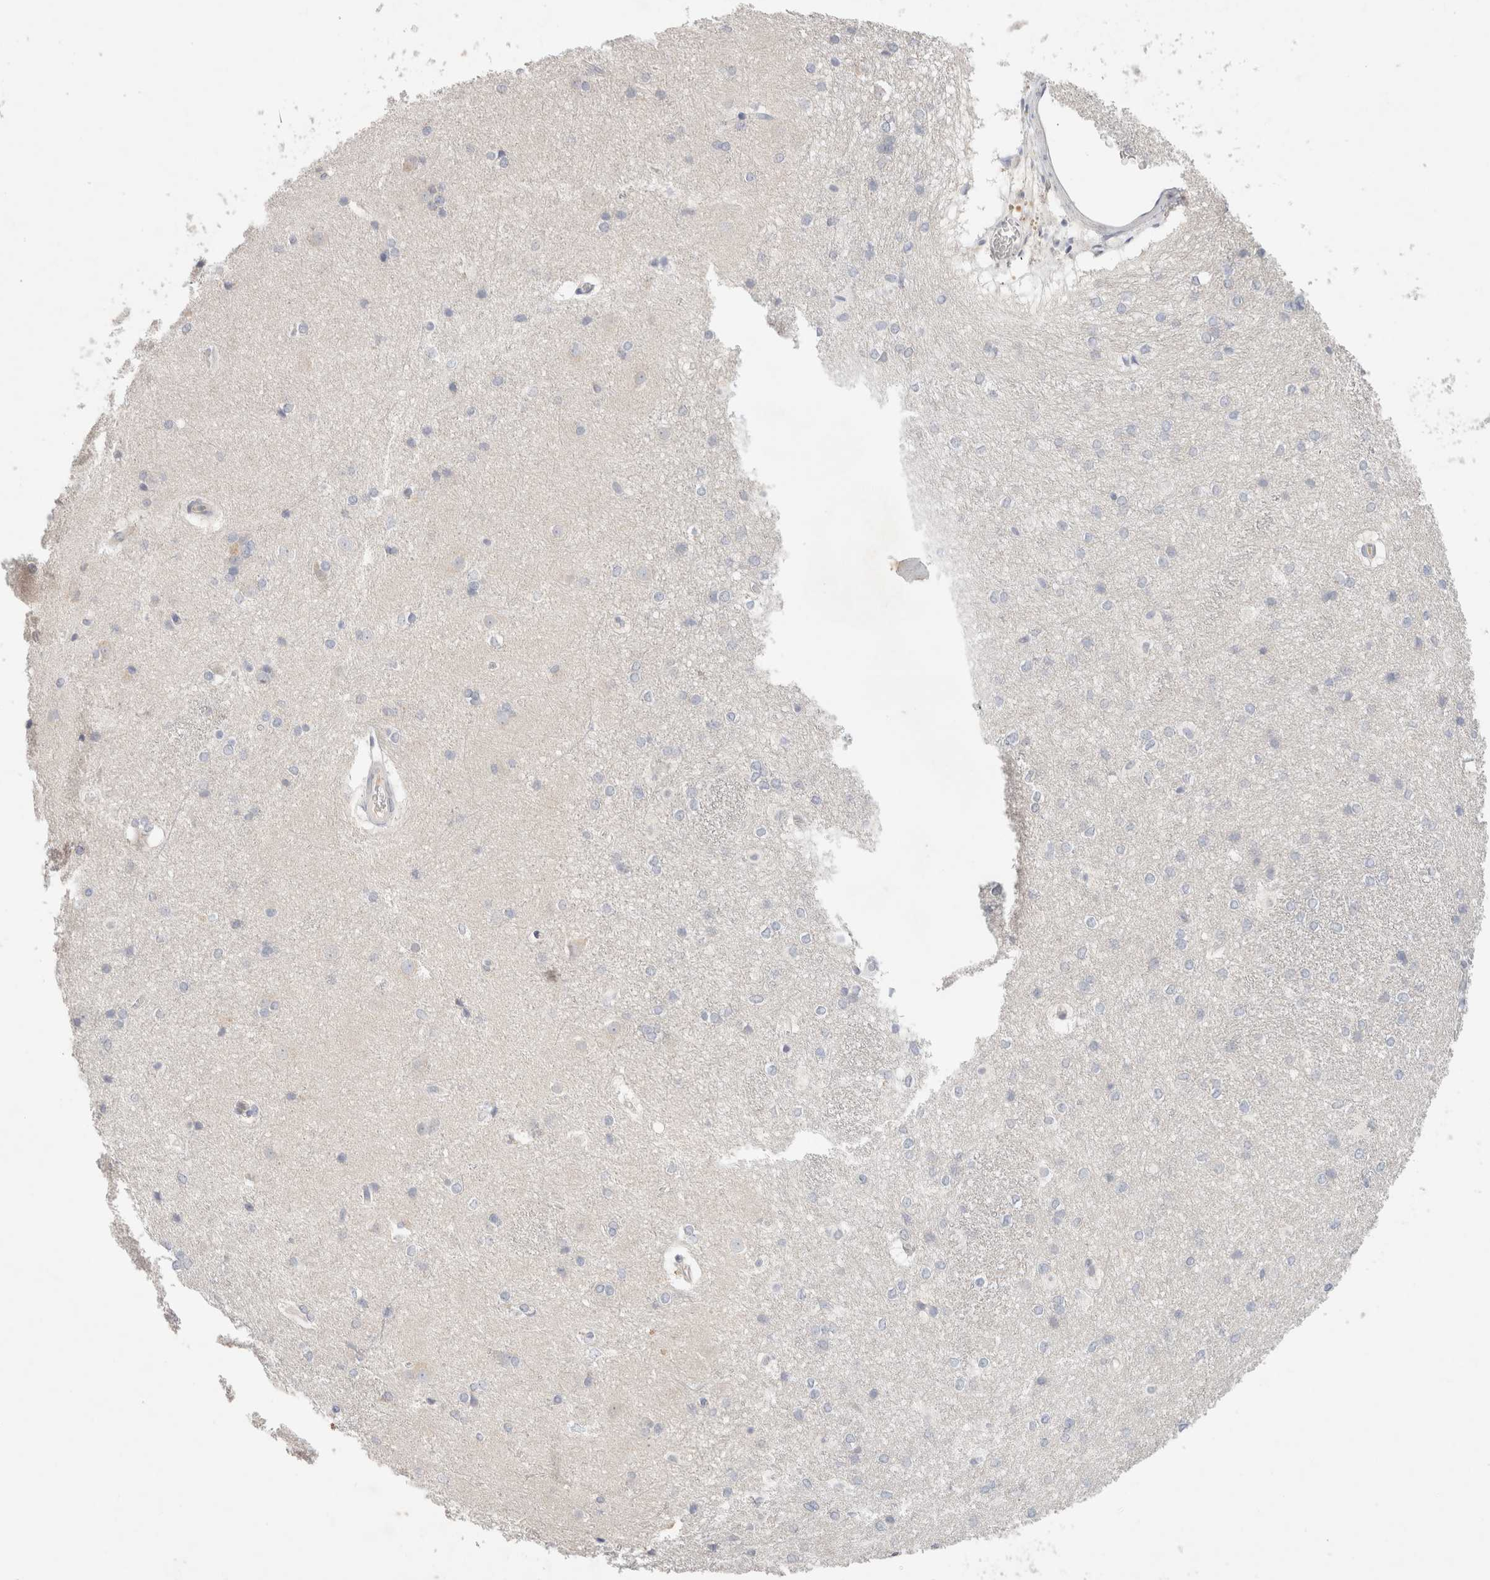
{"staining": {"intensity": "negative", "quantity": "none", "location": "none"}, "tissue": "caudate", "cell_type": "Glial cells", "image_type": "normal", "snomed": [{"axis": "morphology", "description": "Normal tissue, NOS"}, {"axis": "topography", "description": "Lateral ventricle wall"}], "caption": "Immunohistochemistry (IHC) image of normal caudate stained for a protein (brown), which exhibits no staining in glial cells. The staining was performed using DAB (3,3'-diaminobenzidine) to visualize the protein expression in brown, while the nuclei were stained in blue with hematoxylin (Magnification: 20x).", "gene": "MPP2", "patient": {"sex": "female", "age": 19}}